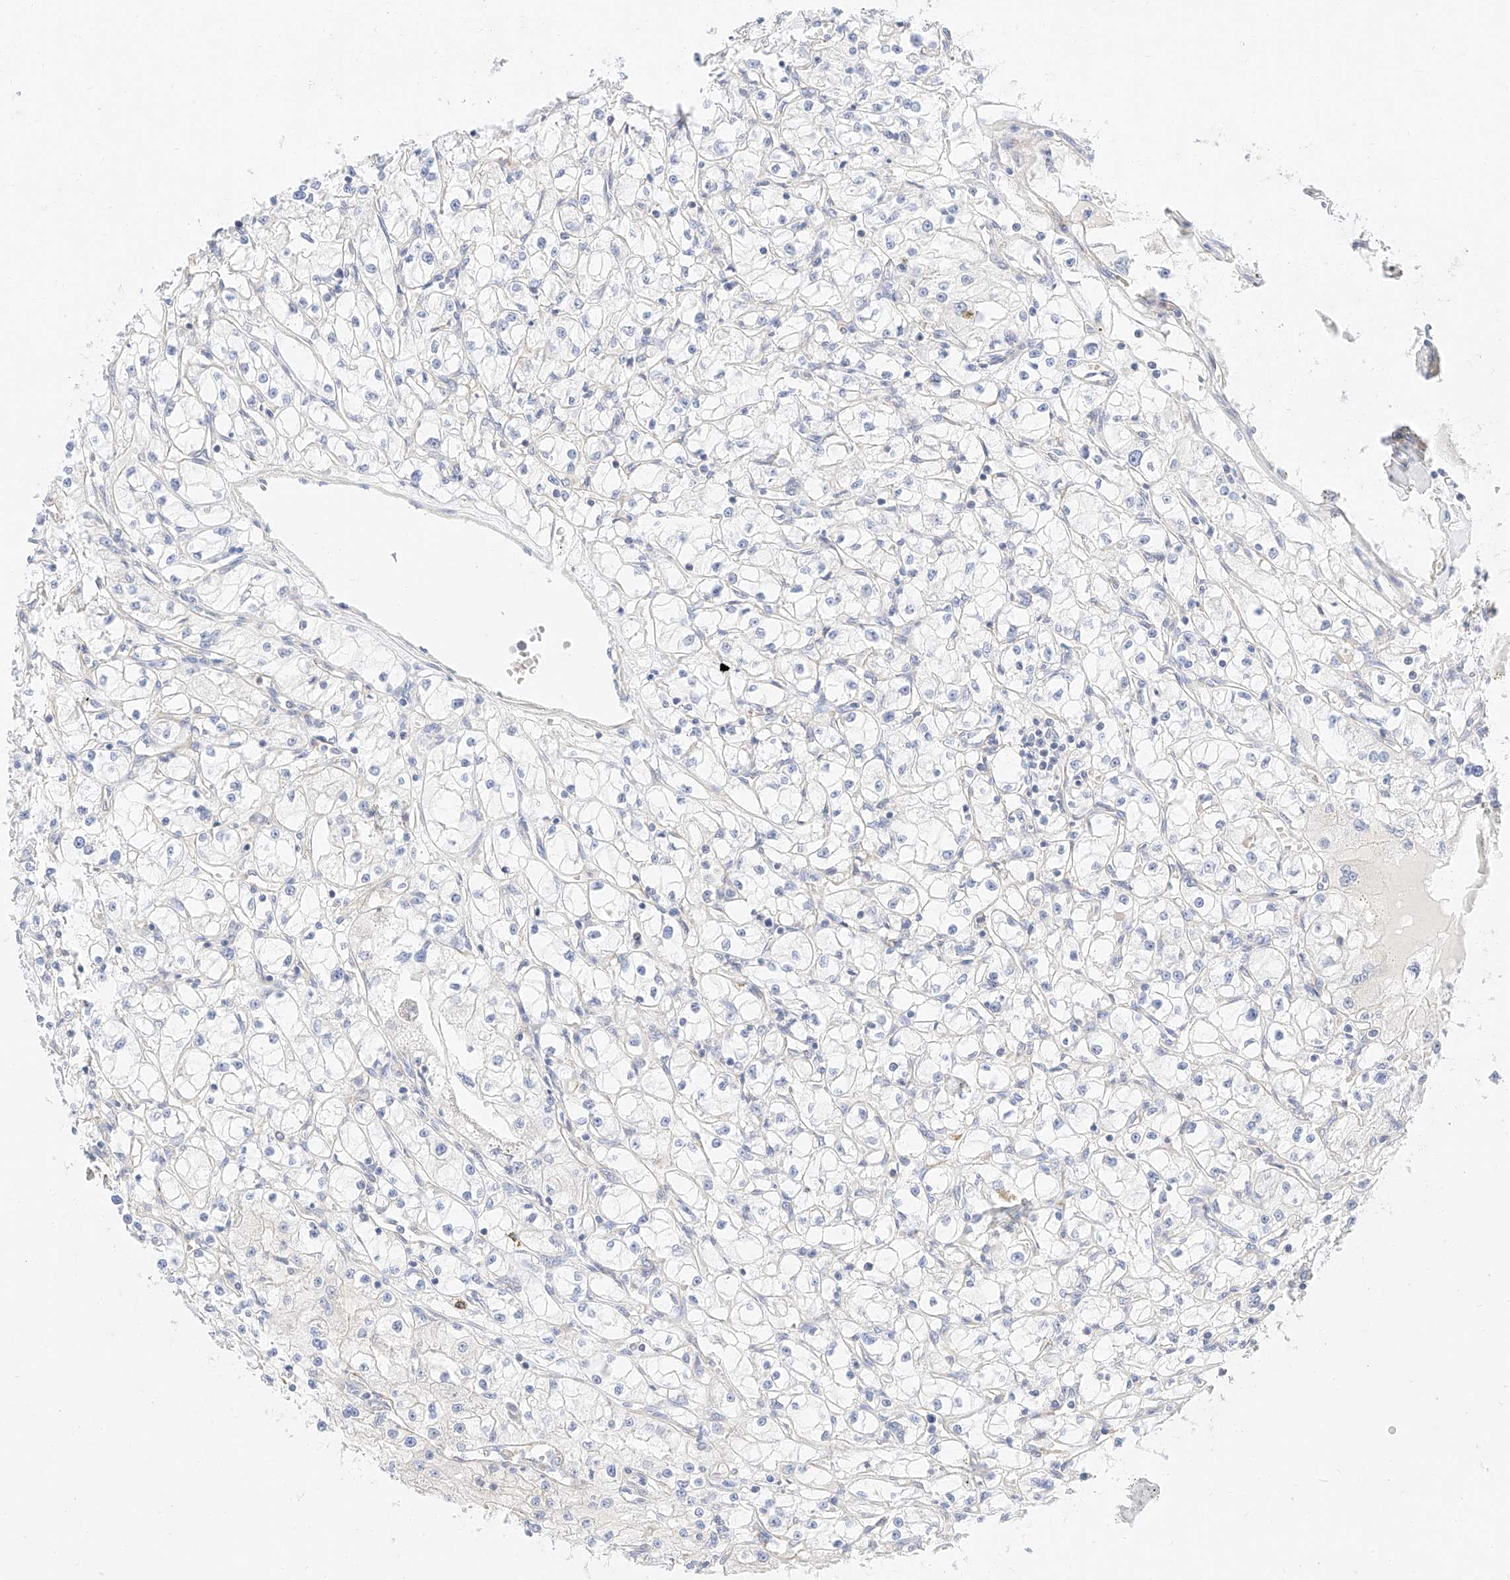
{"staining": {"intensity": "negative", "quantity": "none", "location": "none"}, "tissue": "renal cancer", "cell_type": "Tumor cells", "image_type": "cancer", "snomed": [{"axis": "morphology", "description": "Adenocarcinoma, NOS"}, {"axis": "topography", "description": "Kidney"}], "caption": "High power microscopy image of an IHC photomicrograph of renal cancer (adenocarcinoma), revealing no significant staining in tumor cells.", "gene": "CDCP2", "patient": {"sex": "male", "age": 56}}